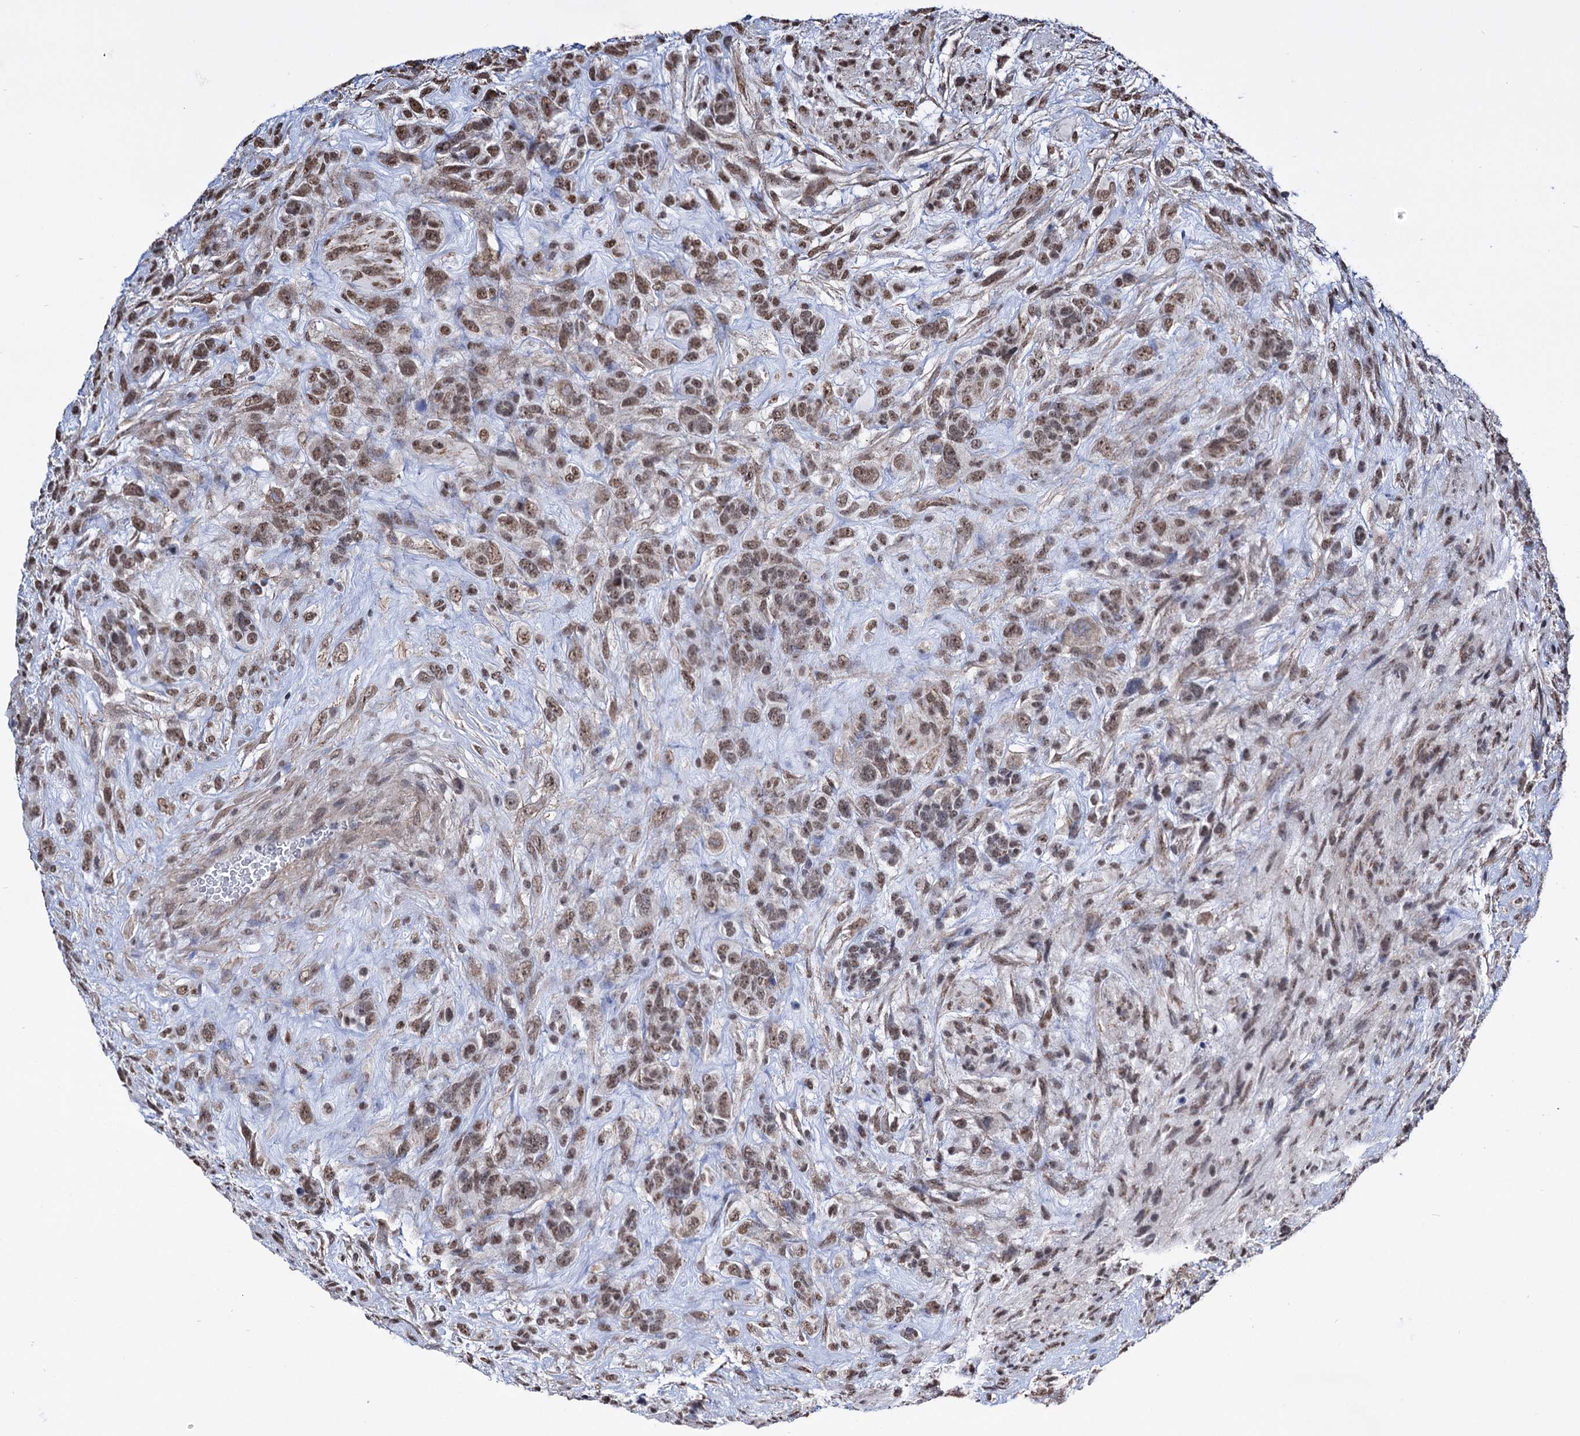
{"staining": {"intensity": "moderate", "quantity": ">75%", "location": "nuclear"}, "tissue": "glioma", "cell_type": "Tumor cells", "image_type": "cancer", "snomed": [{"axis": "morphology", "description": "Glioma, malignant, High grade"}, {"axis": "topography", "description": "Brain"}], "caption": "Immunohistochemical staining of malignant glioma (high-grade) demonstrates medium levels of moderate nuclear positivity in about >75% of tumor cells.", "gene": "ABHD10", "patient": {"sex": "male", "age": 61}}